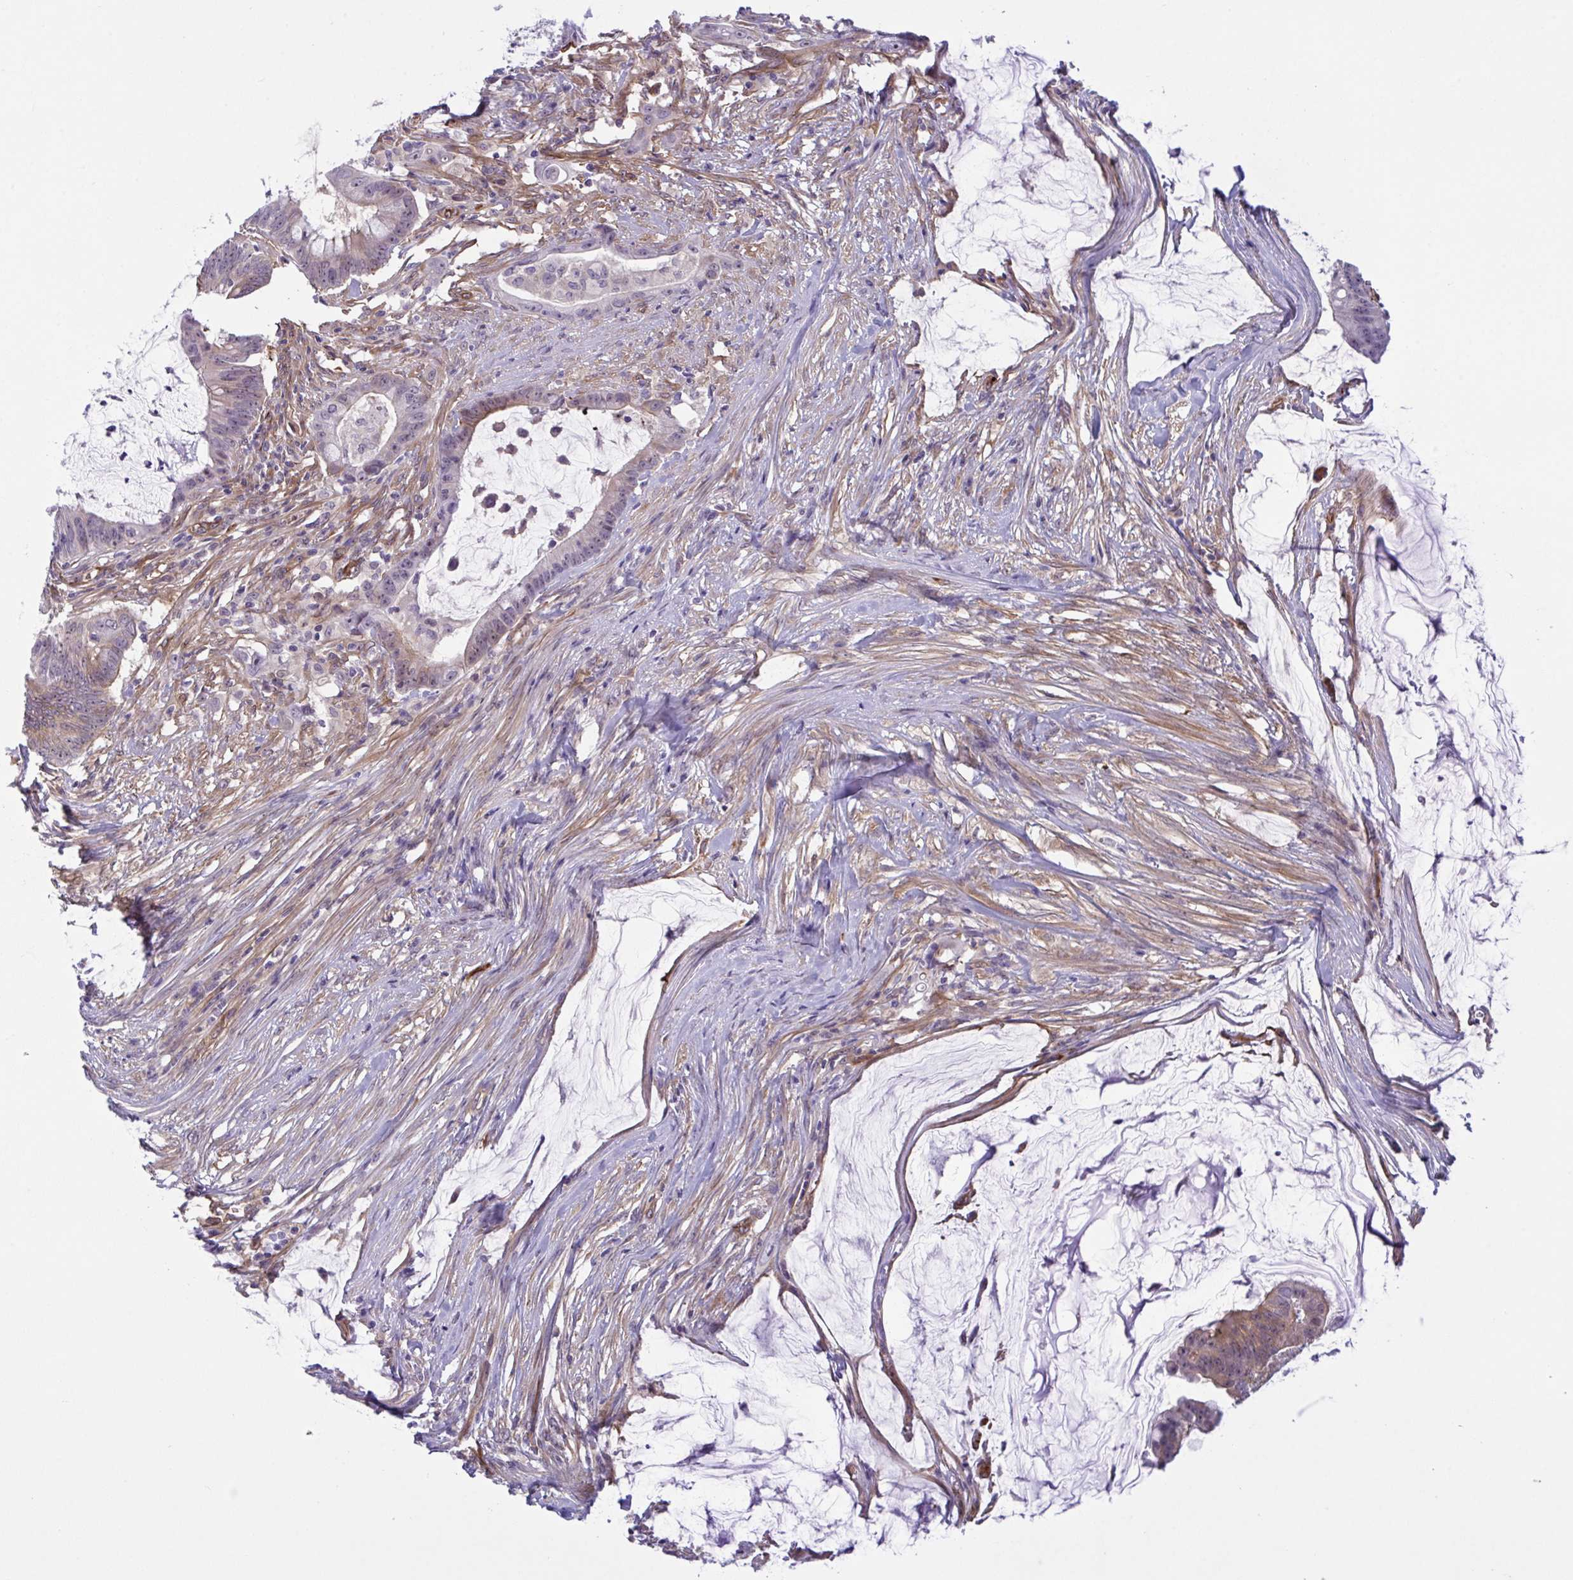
{"staining": {"intensity": "moderate", "quantity": "25%-75%", "location": "cytoplasmic/membranous"}, "tissue": "colorectal cancer", "cell_type": "Tumor cells", "image_type": "cancer", "snomed": [{"axis": "morphology", "description": "Adenocarcinoma, NOS"}, {"axis": "topography", "description": "Colon"}], "caption": "A histopathology image of human colorectal adenocarcinoma stained for a protein displays moderate cytoplasmic/membranous brown staining in tumor cells. (DAB IHC, brown staining for protein, blue staining for nuclei).", "gene": "PRRT4", "patient": {"sex": "male", "age": 62}}